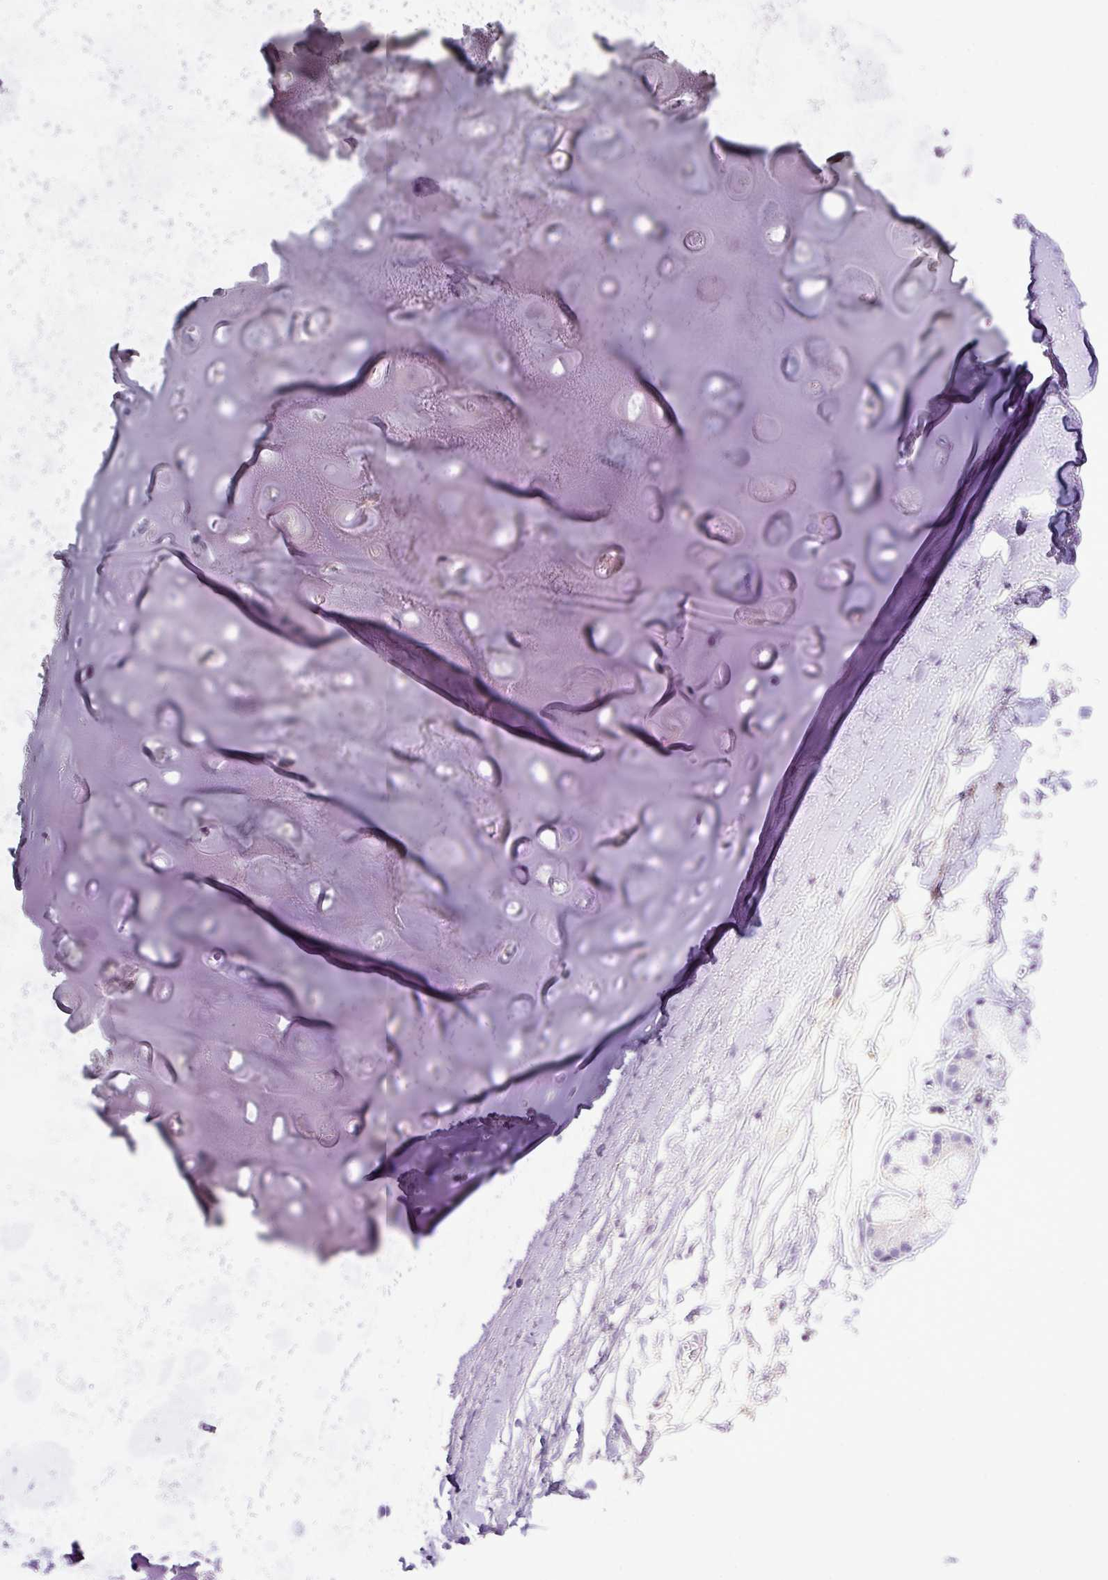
{"staining": {"intensity": "negative", "quantity": "none", "location": "none"}, "tissue": "adipose tissue", "cell_type": "Adipocytes", "image_type": "normal", "snomed": [{"axis": "morphology", "description": "Normal tissue, NOS"}, {"axis": "topography", "description": "Cartilage tissue"}, {"axis": "topography", "description": "Bronchus"}], "caption": "Adipose tissue was stained to show a protein in brown. There is no significant positivity in adipocytes. The staining is performed using DAB (3,3'-diaminobenzidine) brown chromogen with nuclei counter-stained in using hematoxylin.", "gene": "HTR3E", "patient": {"sex": "female", "age": 72}}